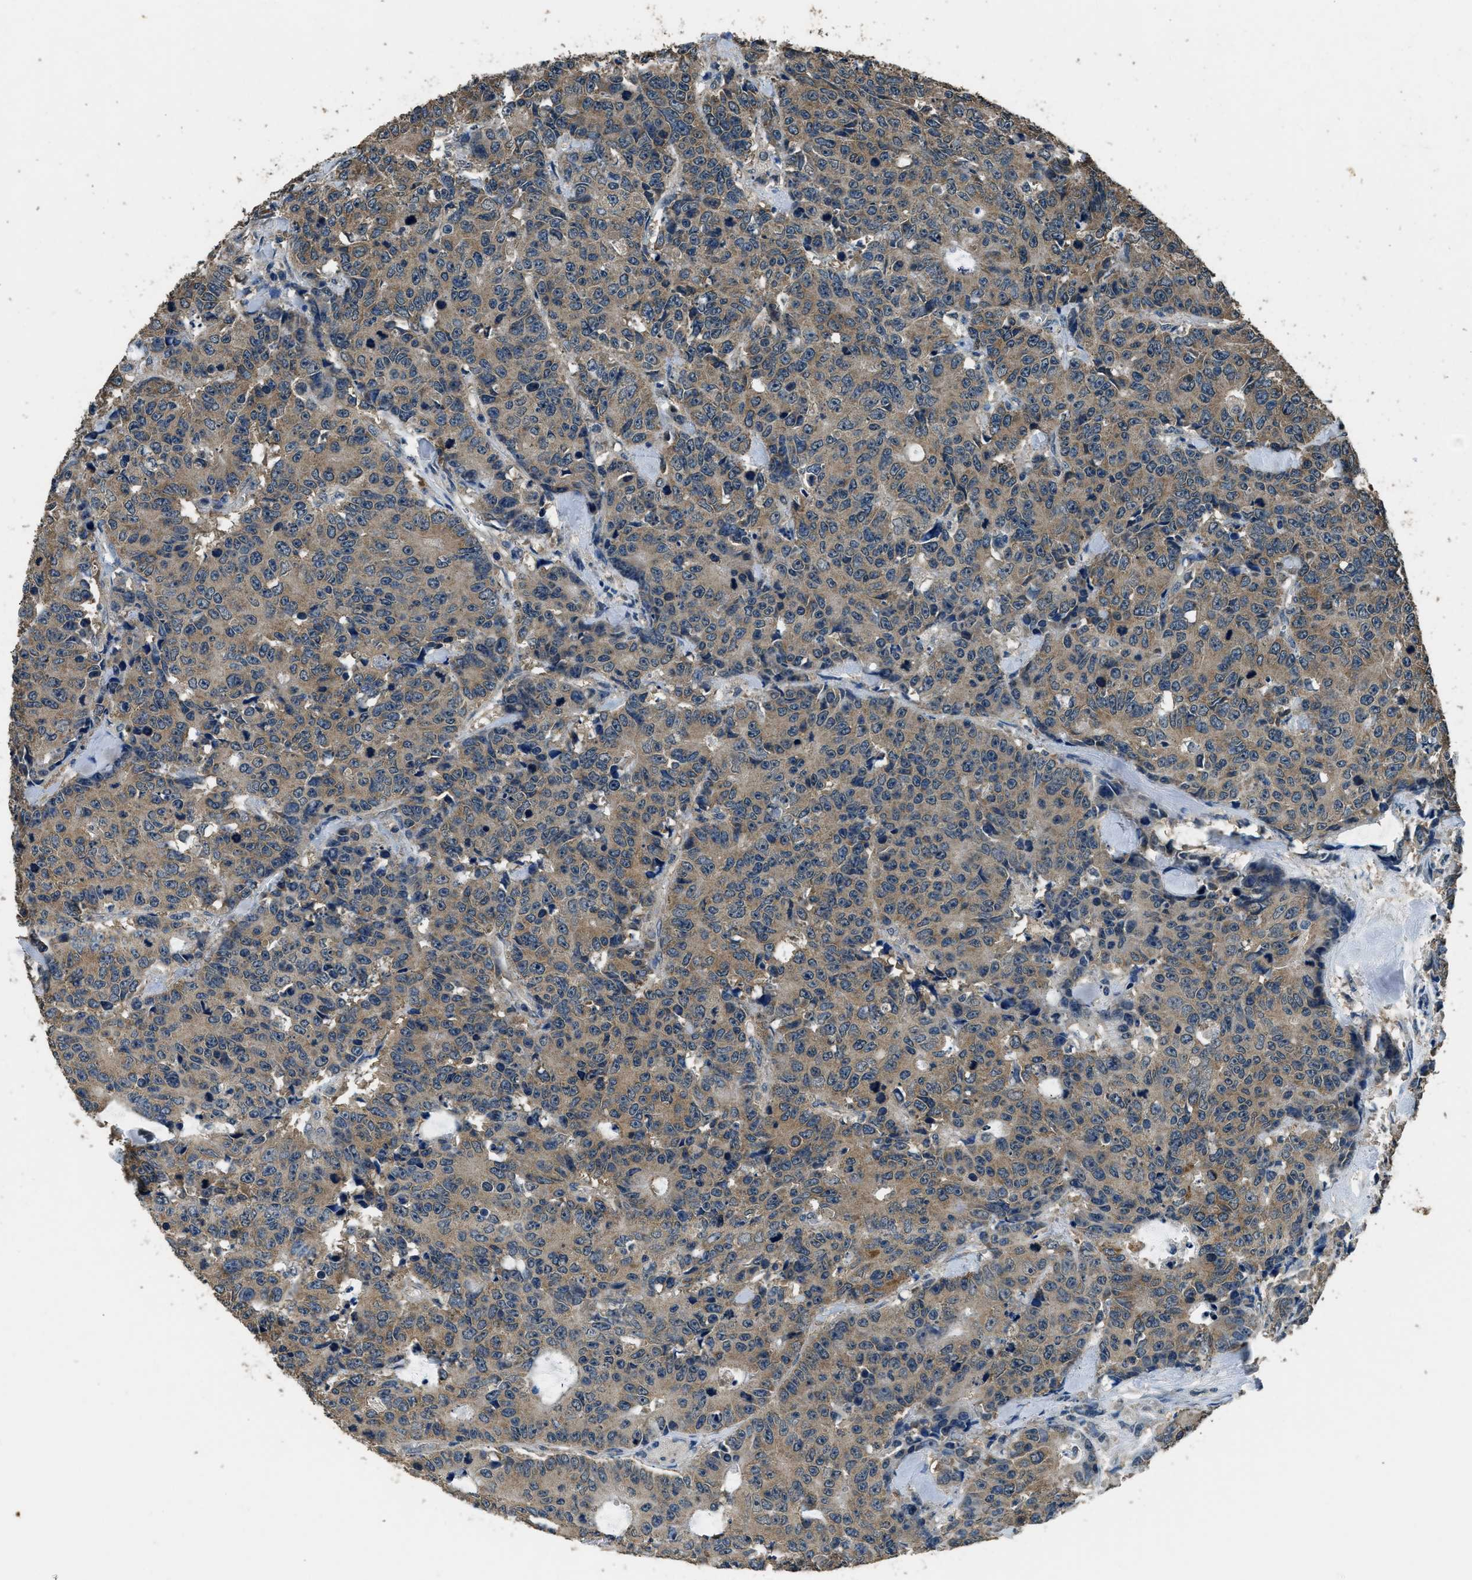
{"staining": {"intensity": "moderate", "quantity": ">75%", "location": "cytoplasmic/membranous"}, "tissue": "colorectal cancer", "cell_type": "Tumor cells", "image_type": "cancer", "snomed": [{"axis": "morphology", "description": "Adenocarcinoma, NOS"}, {"axis": "topography", "description": "Colon"}], "caption": "Adenocarcinoma (colorectal) stained with a protein marker exhibits moderate staining in tumor cells.", "gene": "SALL3", "patient": {"sex": "female", "age": 86}}